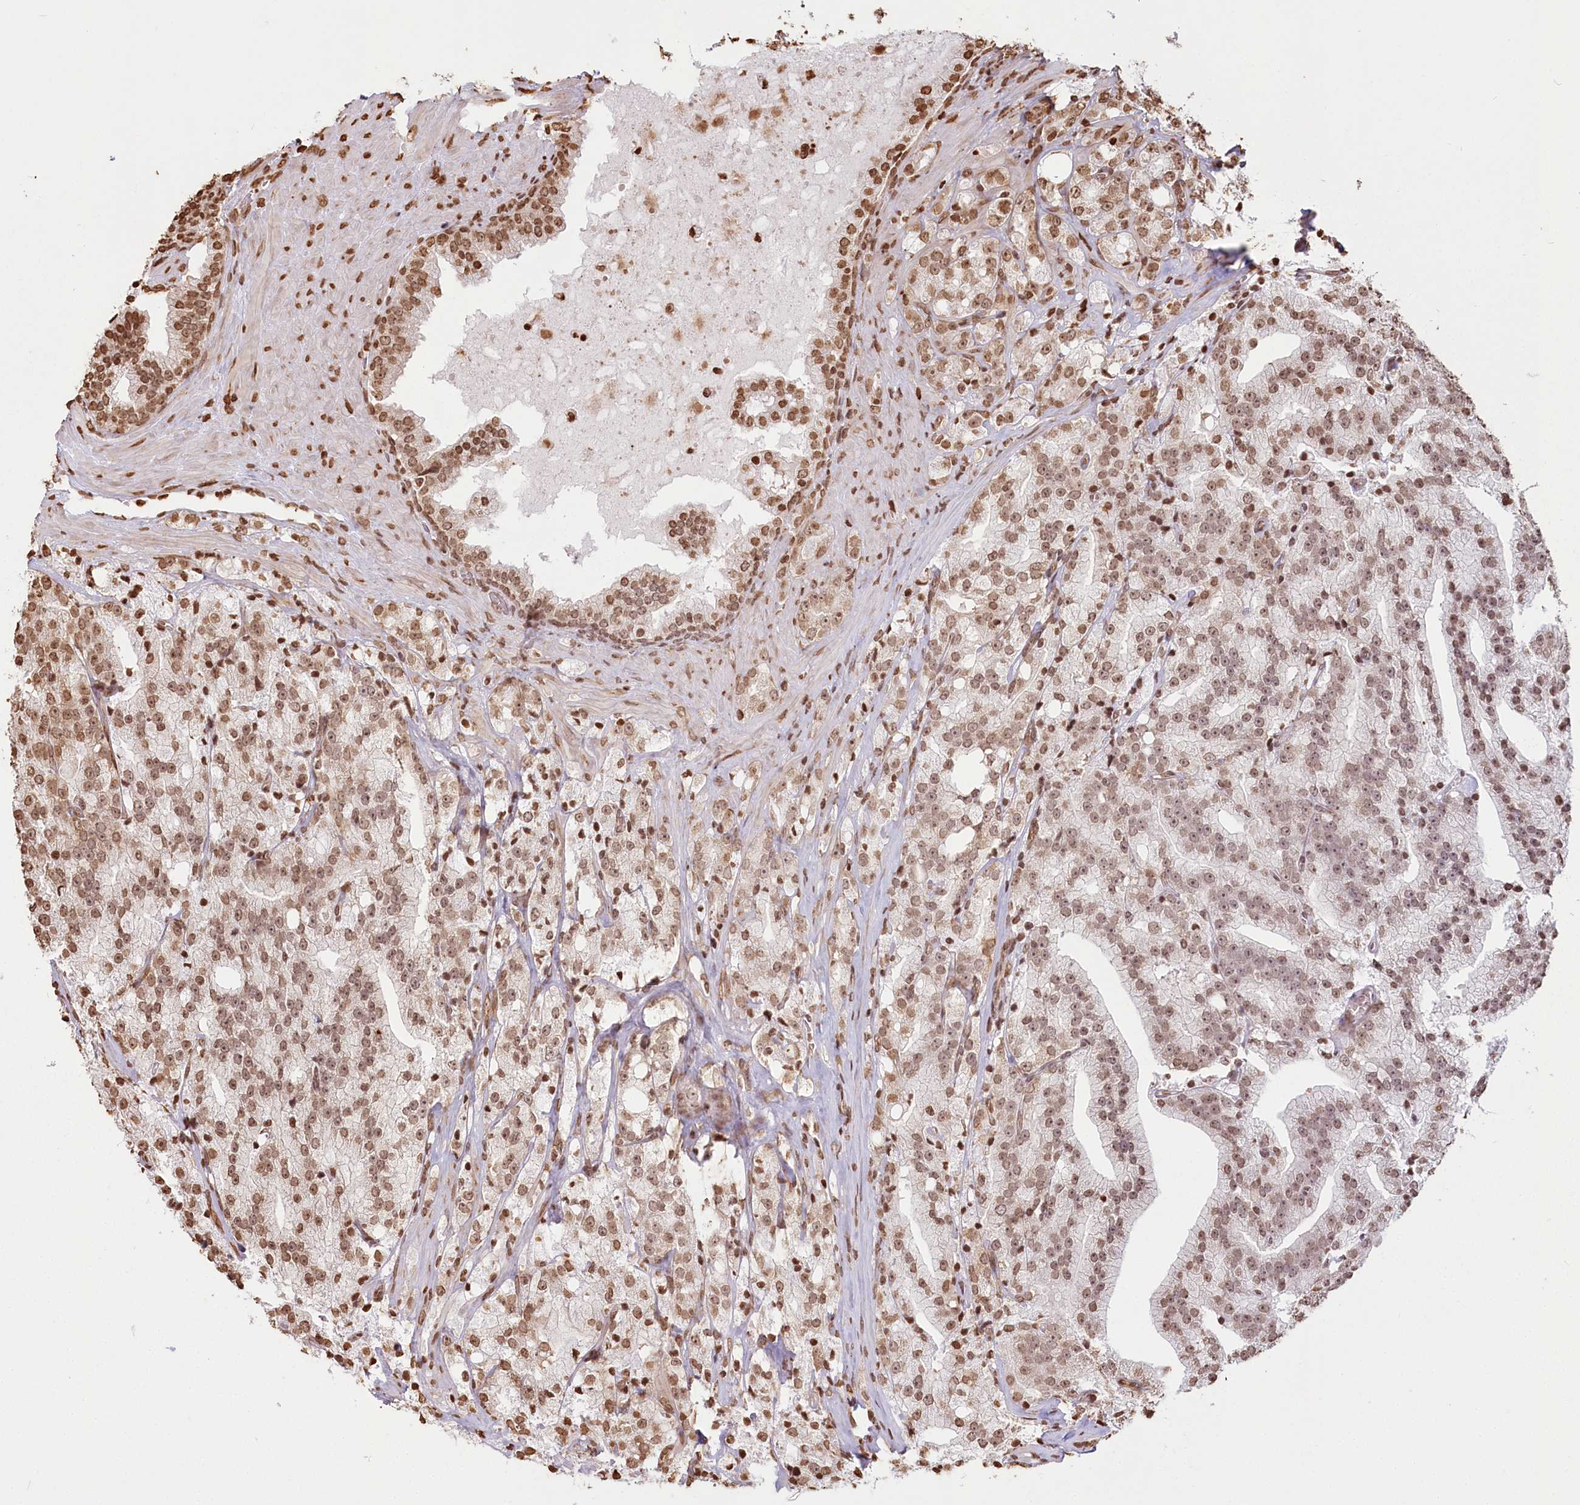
{"staining": {"intensity": "moderate", "quantity": ">75%", "location": "nuclear"}, "tissue": "prostate cancer", "cell_type": "Tumor cells", "image_type": "cancer", "snomed": [{"axis": "morphology", "description": "Adenocarcinoma, High grade"}, {"axis": "topography", "description": "Prostate"}], "caption": "Tumor cells demonstrate medium levels of moderate nuclear expression in about >75% of cells in human prostate high-grade adenocarcinoma.", "gene": "FAM13A", "patient": {"sex": "male", "age": 64}}